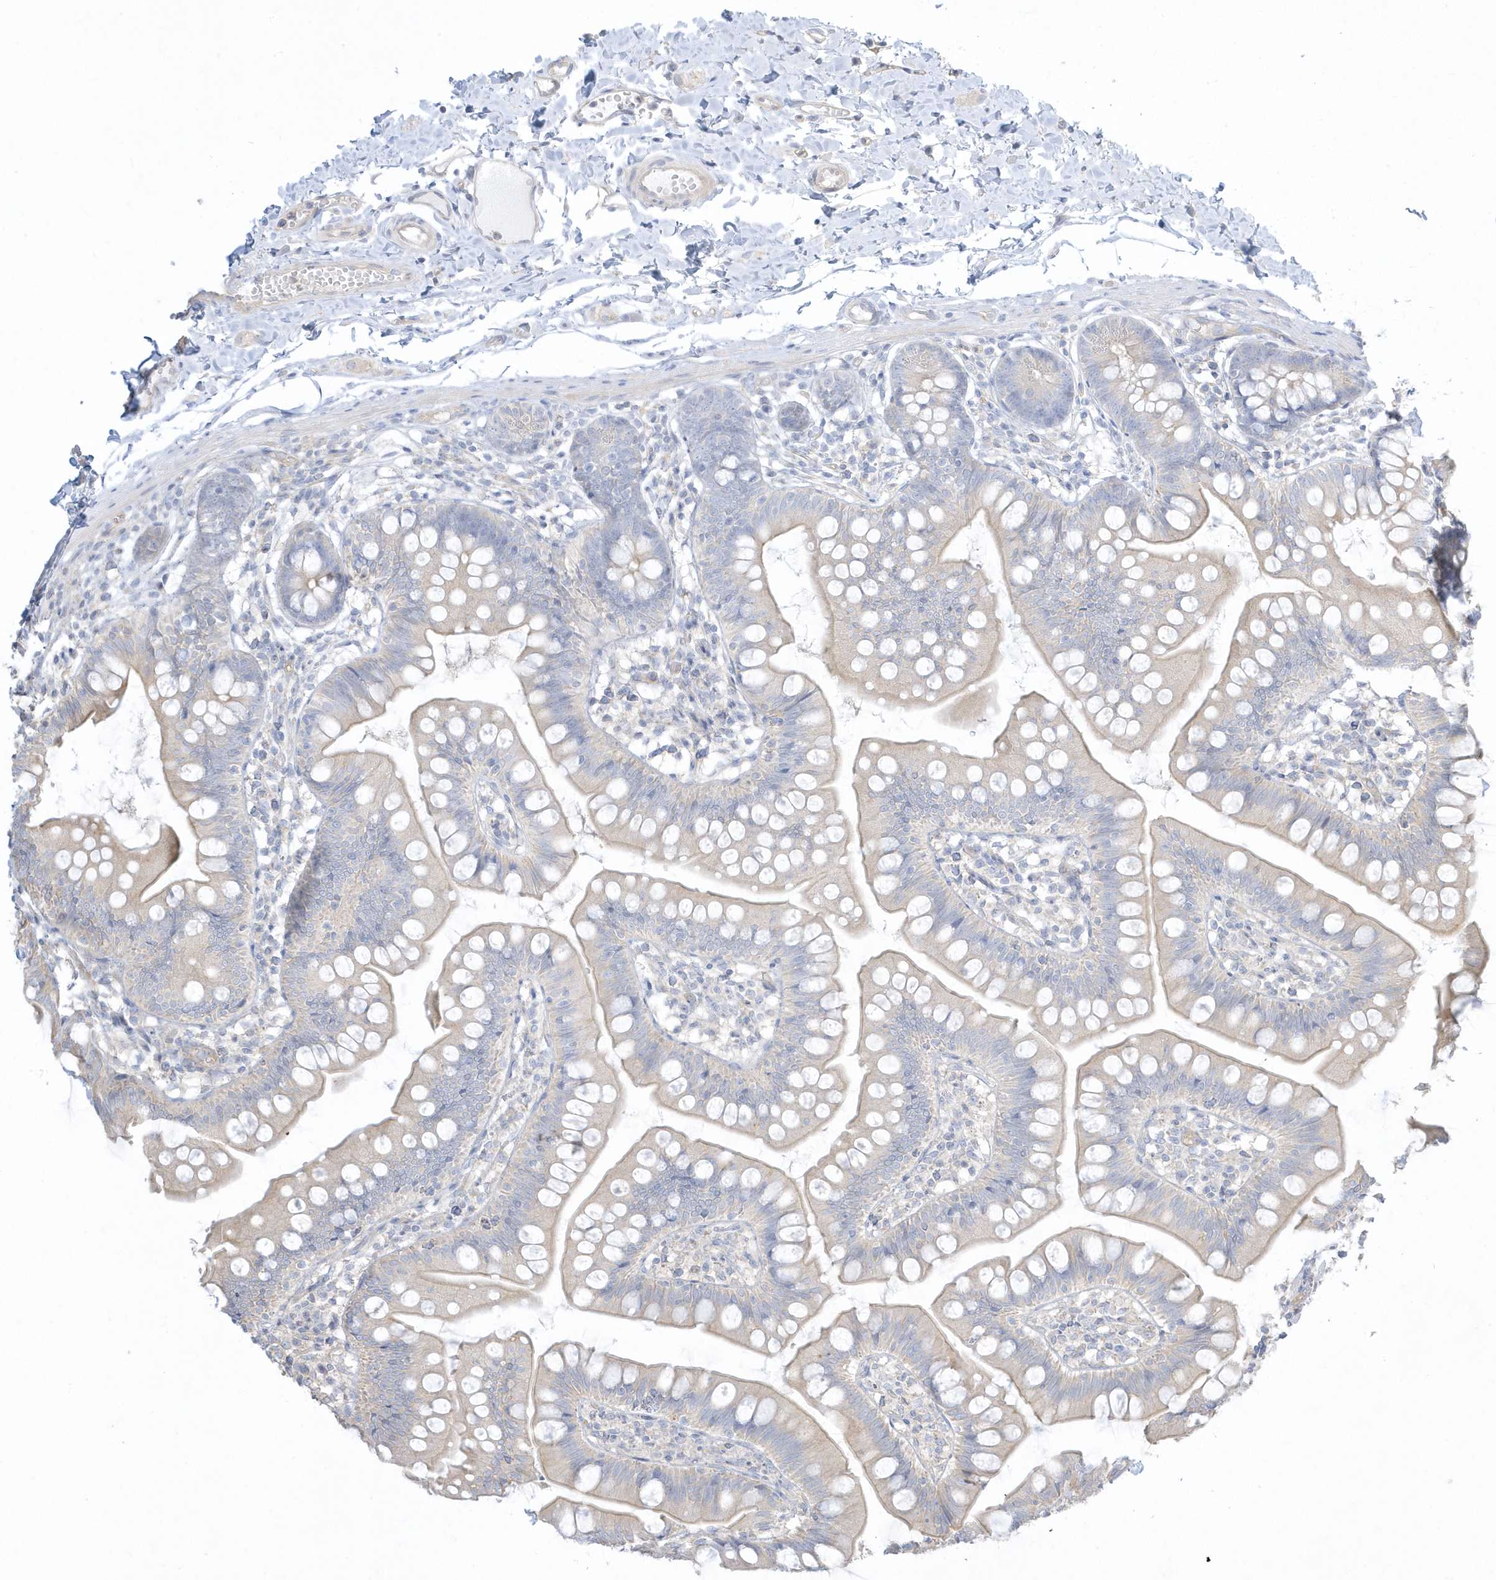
{"staining": {"intensity": "weak", "quantity": "<25%", "location": "cytoplasmic/membranous"}, "tissue": "small intestine", "cell_type": "Glandular cells", "image_type": "normal", "snomed": [{"axis": "morphology", "description": "Normal tissue, NOS"}, {"axis": "topography", "description": "Small intestine"}], "caption": "The IHC image has no significant positivity in glandular cells of small intestine. (DAB (3,3'-diaminobenzidine) immunohistochemistry (IHC) with hematoxylin counter stain).", "gene": "ARHGEF9", "patient": {"sex": "male", "age": 7}}